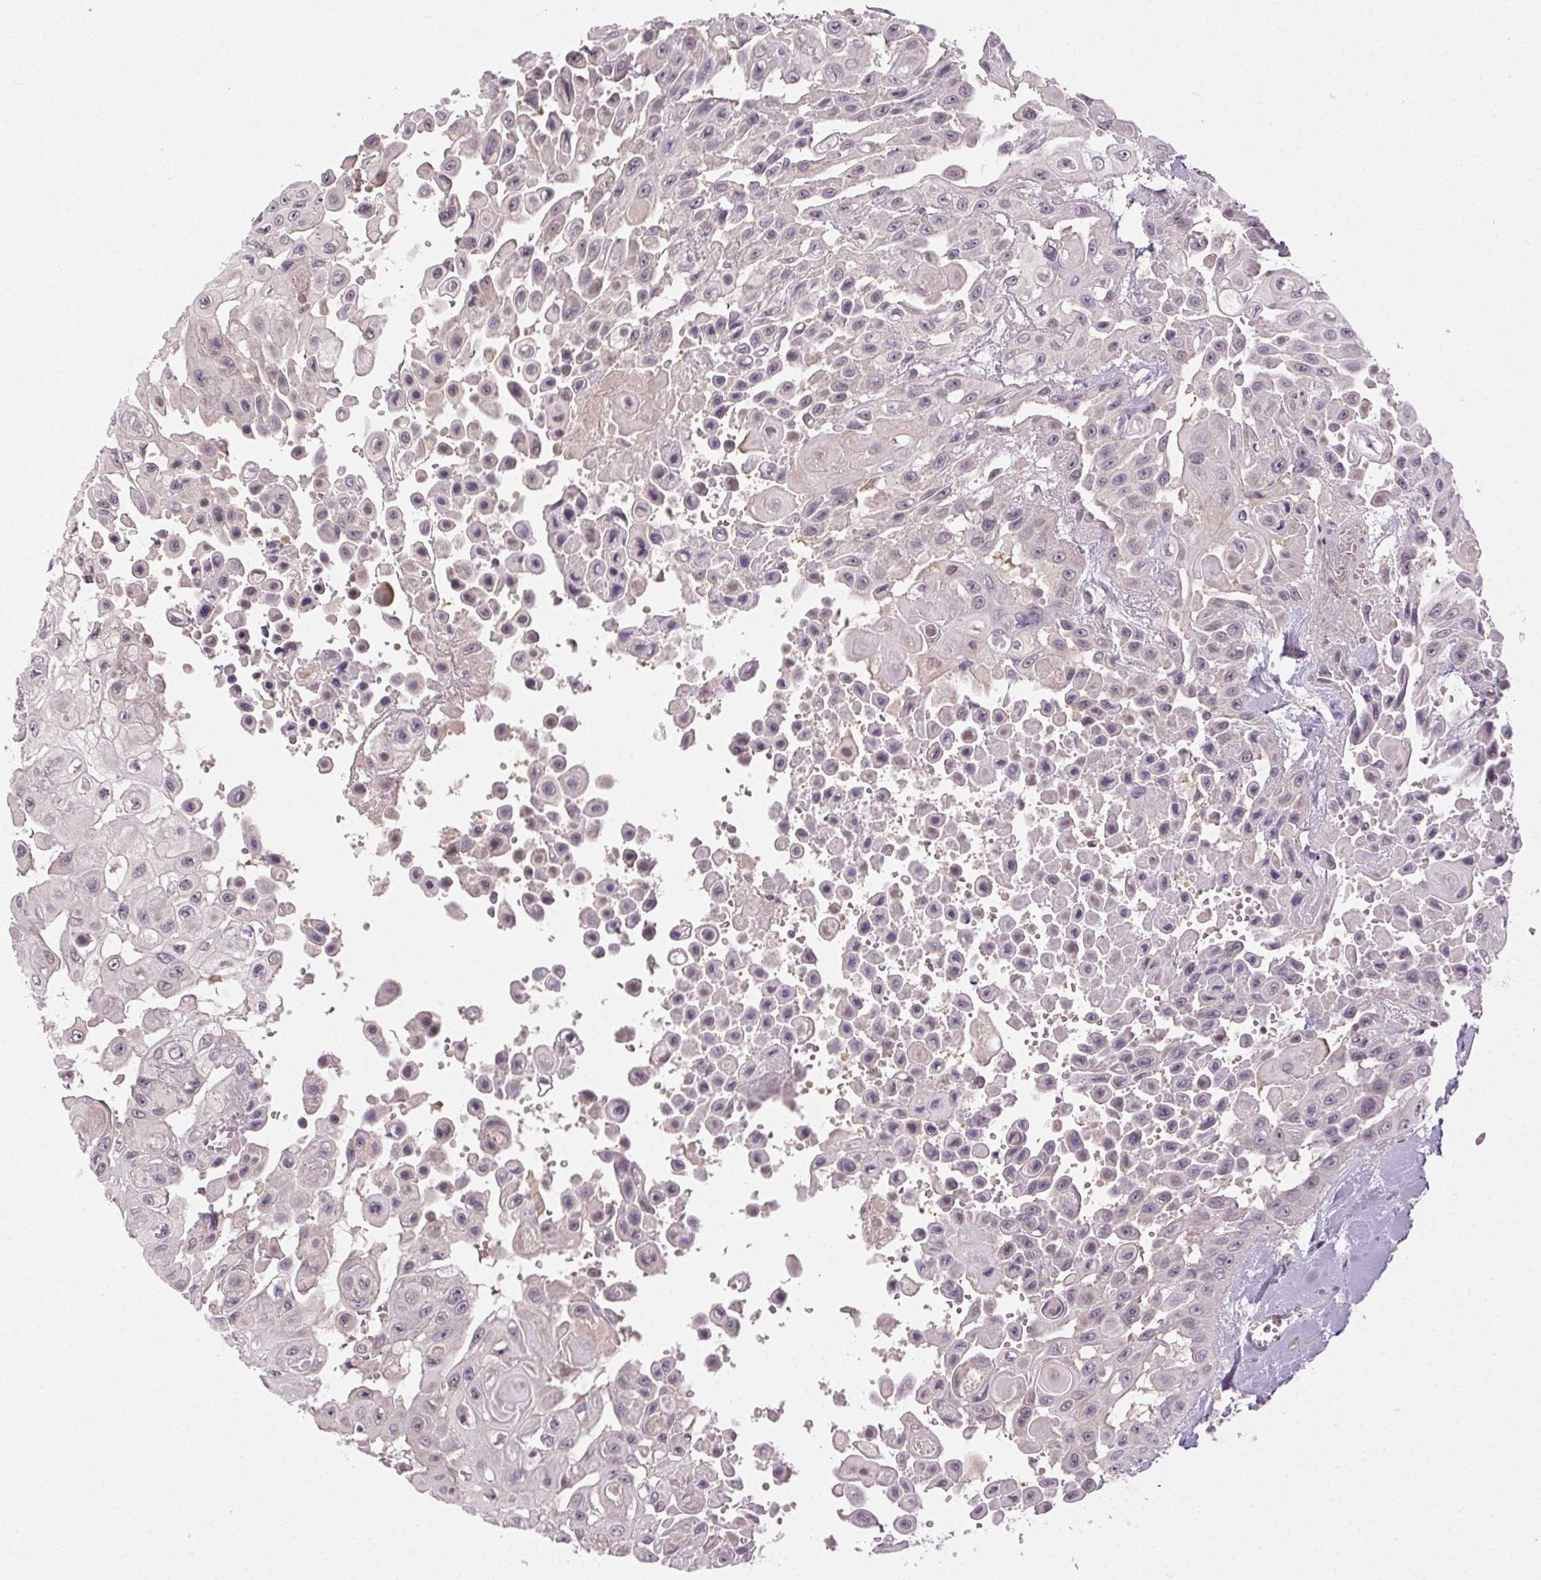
{"staining": {"intensity": "negative", "quantity": "none", "location": "none"}, "tissue": "head and neck cancer", "cell_type": "Tumor cells", "image_type": "cancer", "snomed": [{"axis": "morphology", "description": "Adenocarcinoma, NOS"}, {"axis": "topography", "description": "Head-Neck"}], "caption": "Micrograph shows no significant protein staining in tumor cells of head and neck cancer. The staining was performed using DAB (3,3'-diaminobenzidine) to visualize the protein expression in brown, while the nuclei were stained in blue with hematoxylin (Magnification: 20x).", "gene": "ATP1B3", "patient": {"sex": "male", "age": 73}}